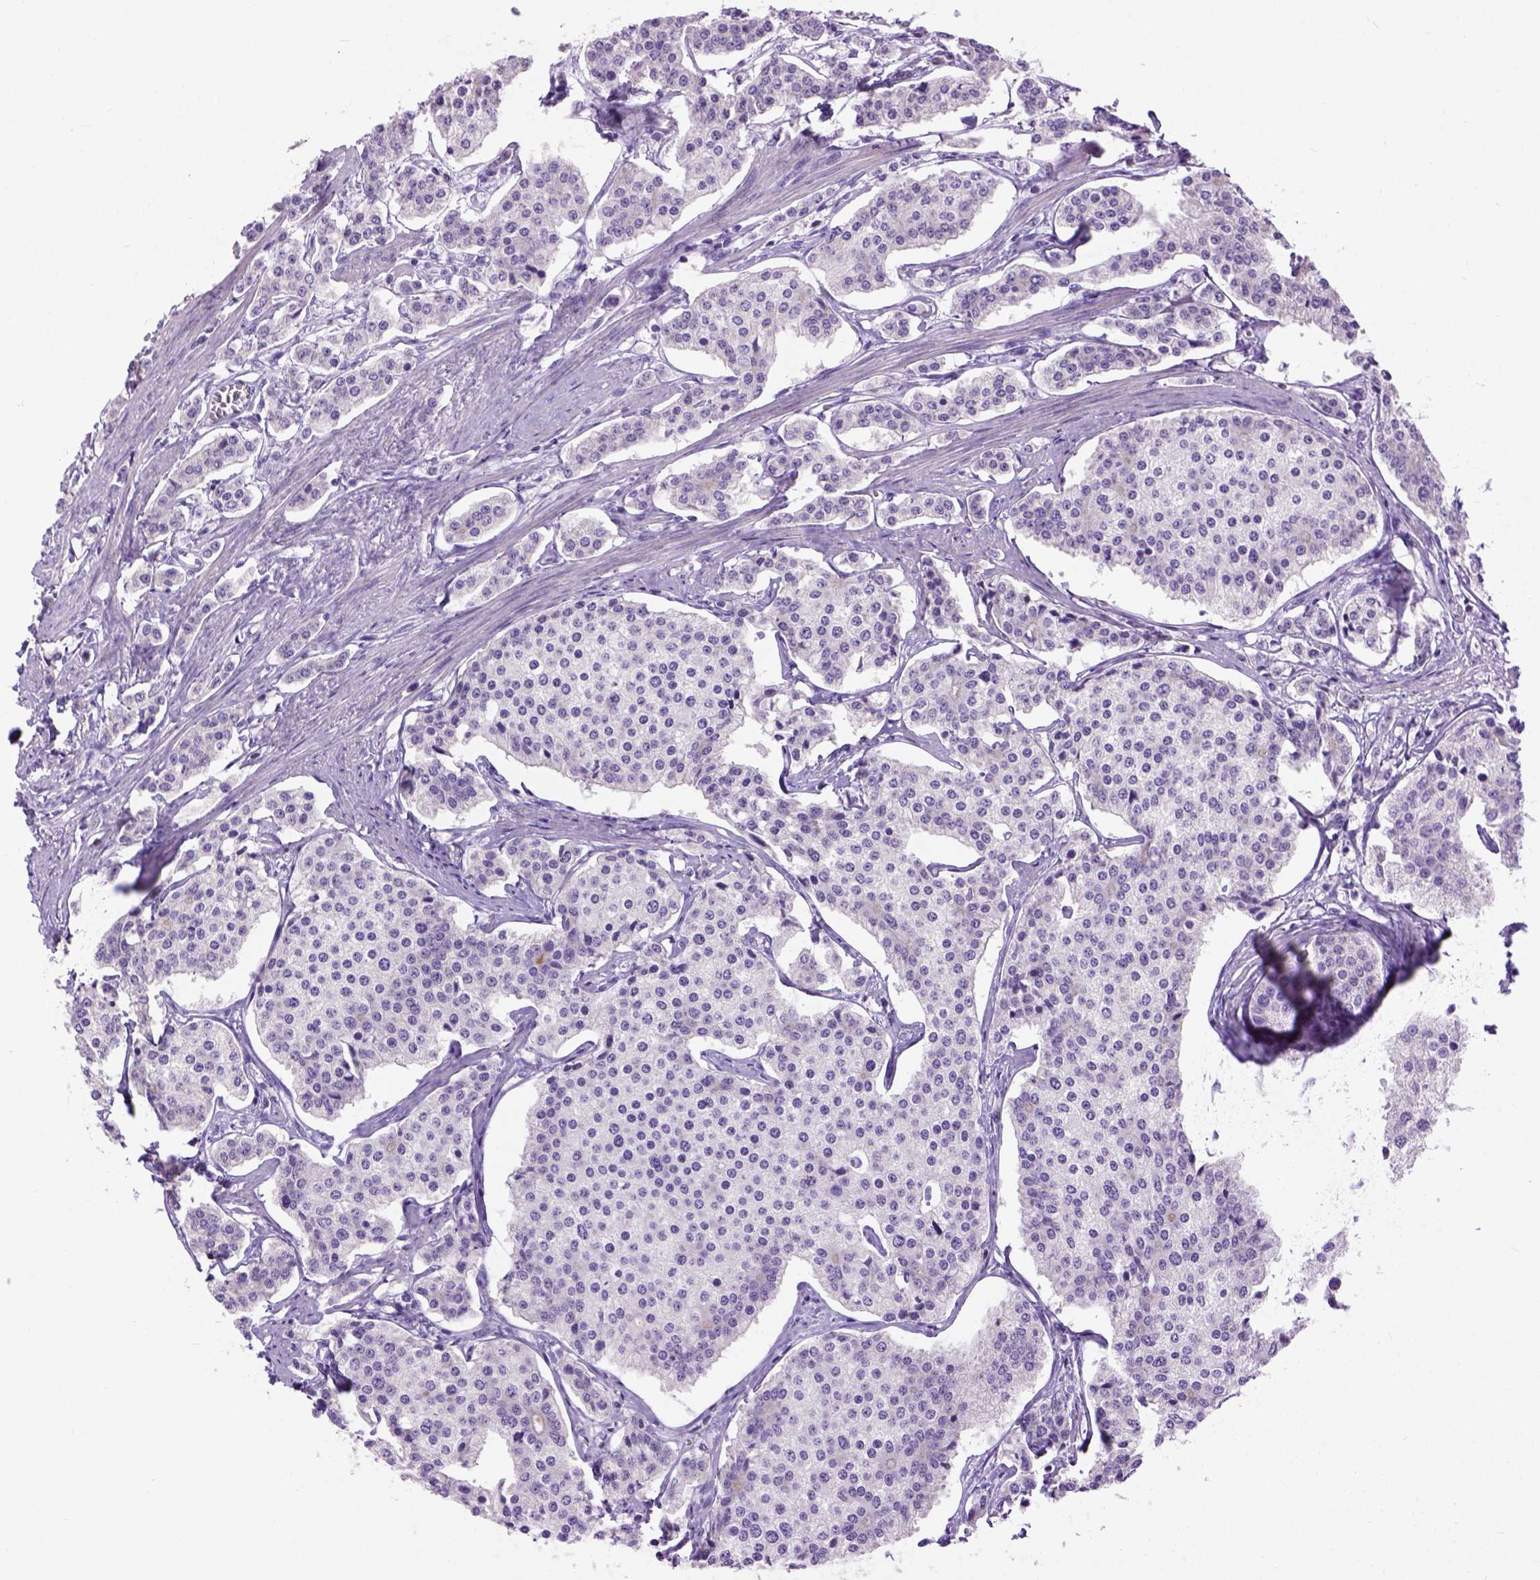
{"staining": {"intensity": "negative", "quantity": "none", "location": "none"}, "tissue": "carcinoid", "cell_type": "Tumor cells", "image_type": "cancer", "snomed": [{"axis": "morphology", "description": "Carcinoid, malignant, NOS"}, {"axis": "topography", "description": "Small intestine"}], "caption": "IHC photomicrograph of neoplastic tissue: malignant carcinoid stained with DAB (3,3'-diaminobenzidine) exhibits no significant protein staining in tumor cells.", "gene": "UTP4", "patient": {"sex": "female", "age": 65}}